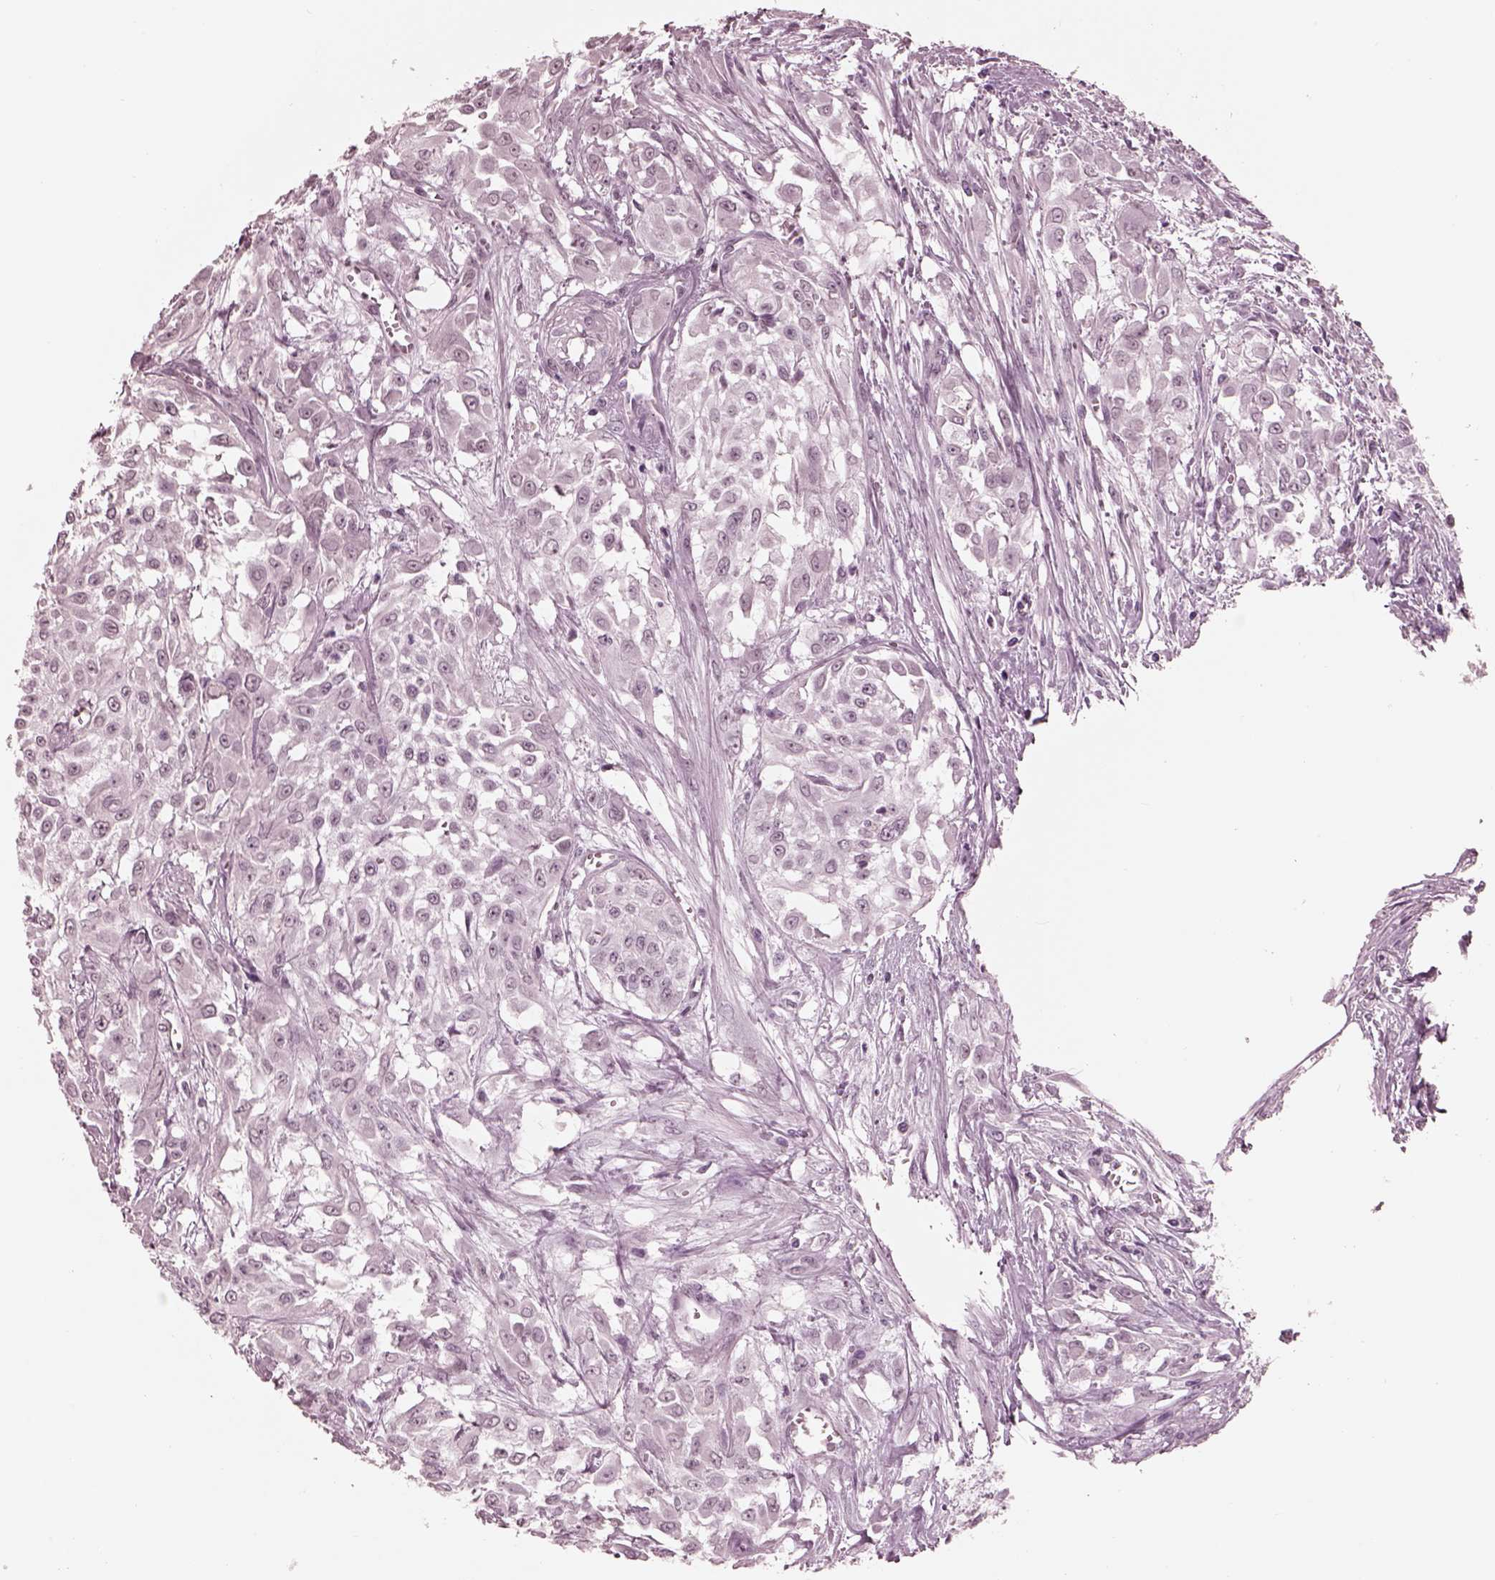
{"staining": {"intensity": "negative", "quantity": "none", "location": "none"}, "tissue": "urothelial cancer", "cell_type": "Tumor cells", "image_type": "cancer", "snomed": [{"axis": "morphology", "description": "Urothelial carcinoma, High grade"}, {"axis": "topography", "description": "Urinary bladder"}], "caption": "IHC of human high-grade urothelial carcinoma demonstrates no staining in tumor cells.", "gene": "GARIN4", "patient": {"sex": "male", "age": 57}}